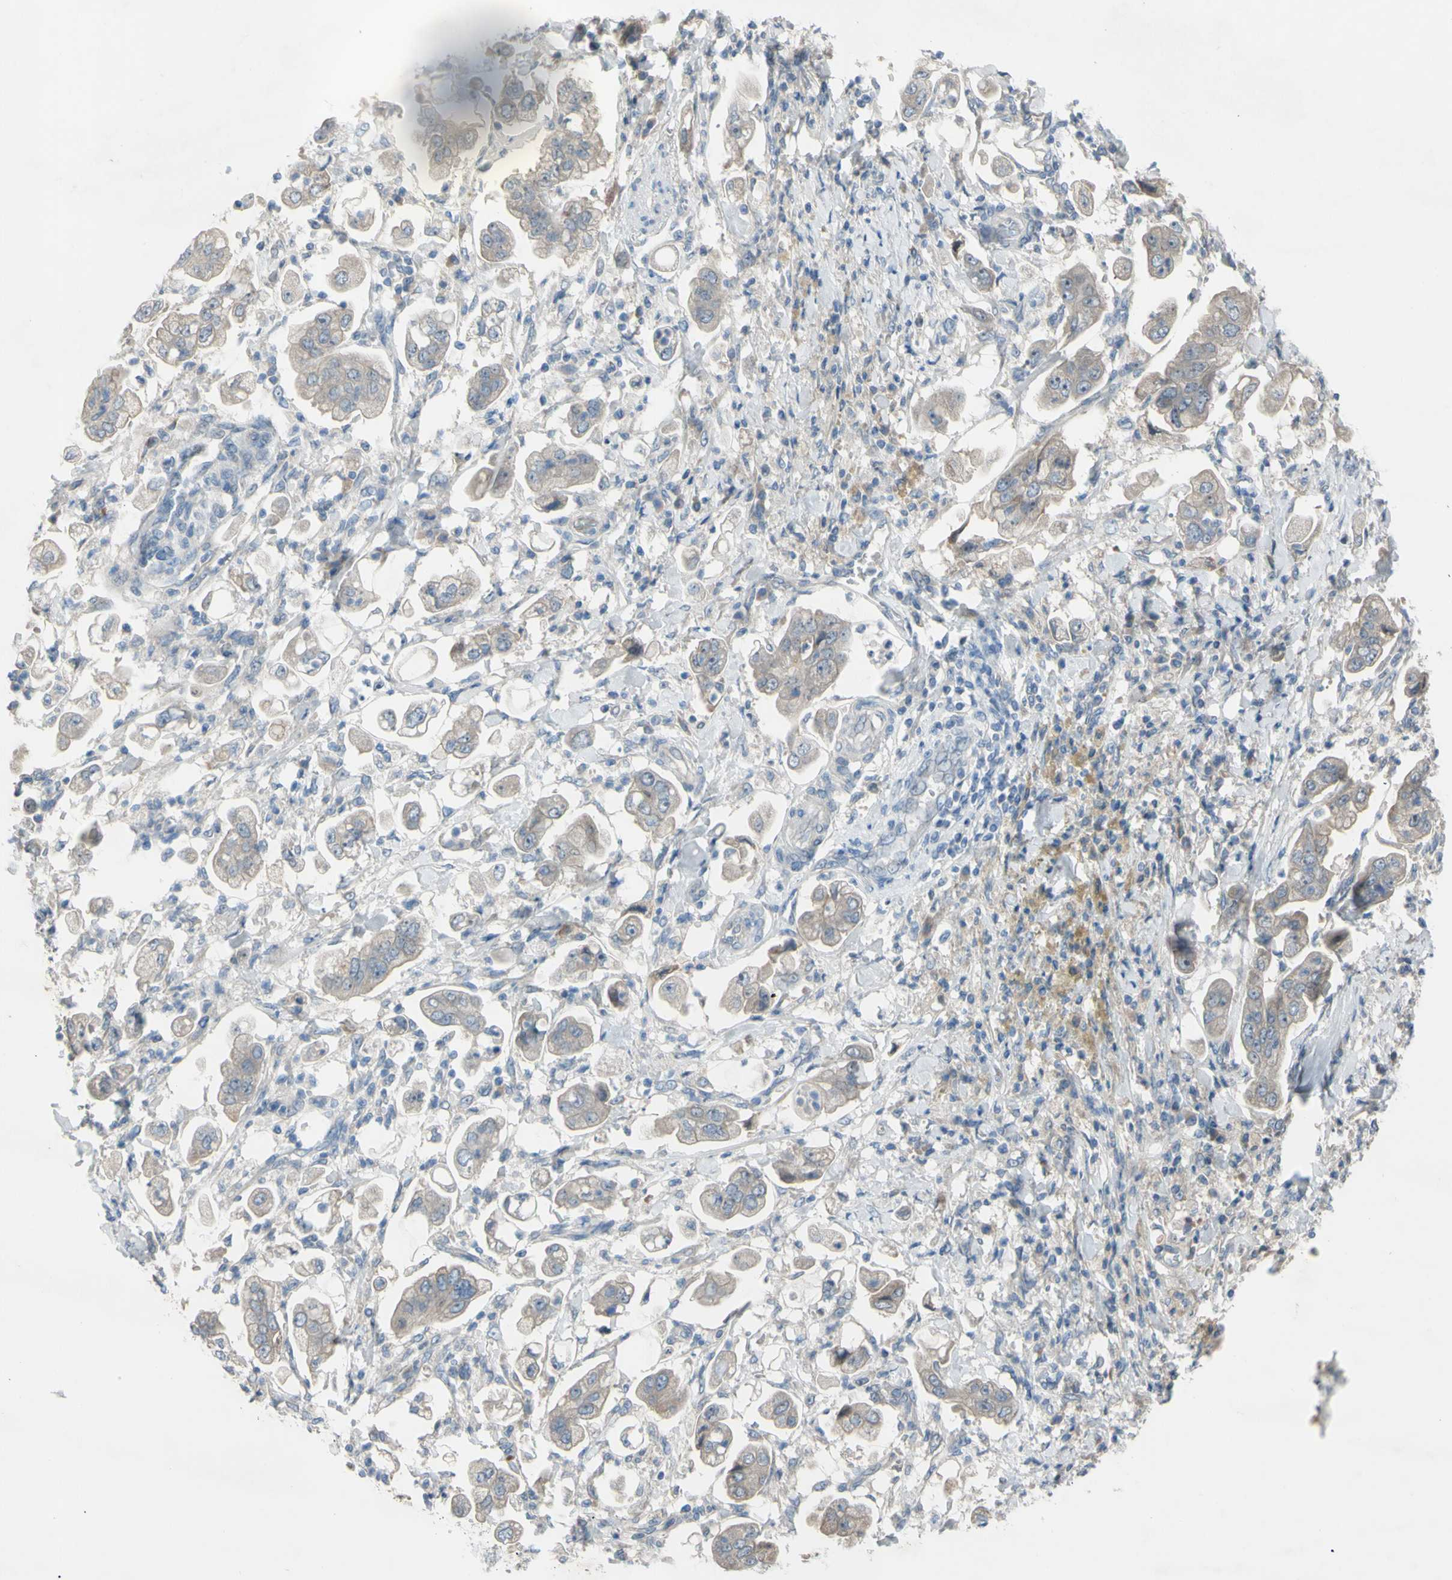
{"staining": {"intensity": "negative", "quantity": "none", "location": "none"}, "tissue": "stomach cancer", "cell_type": "Tumor cells", "image_type": "cancer", "snomed": [{"axis": "morphology", "description": "Adenocarcinoma, NOS"}, {"axis": "topography", "description": "Stomach"}], "caption": "High power microscopy micrograph of an IHC photomicrograph of stomach cancer, revealing no significant positivity in tumor cells. The staining is performed using DAB (3,3'-diaminobenzidine) brown chromogen with nuclei counter-stained in using hematoxylin.", "gene": "ATRN", "patient": {"sex": "male", "age": 62}}